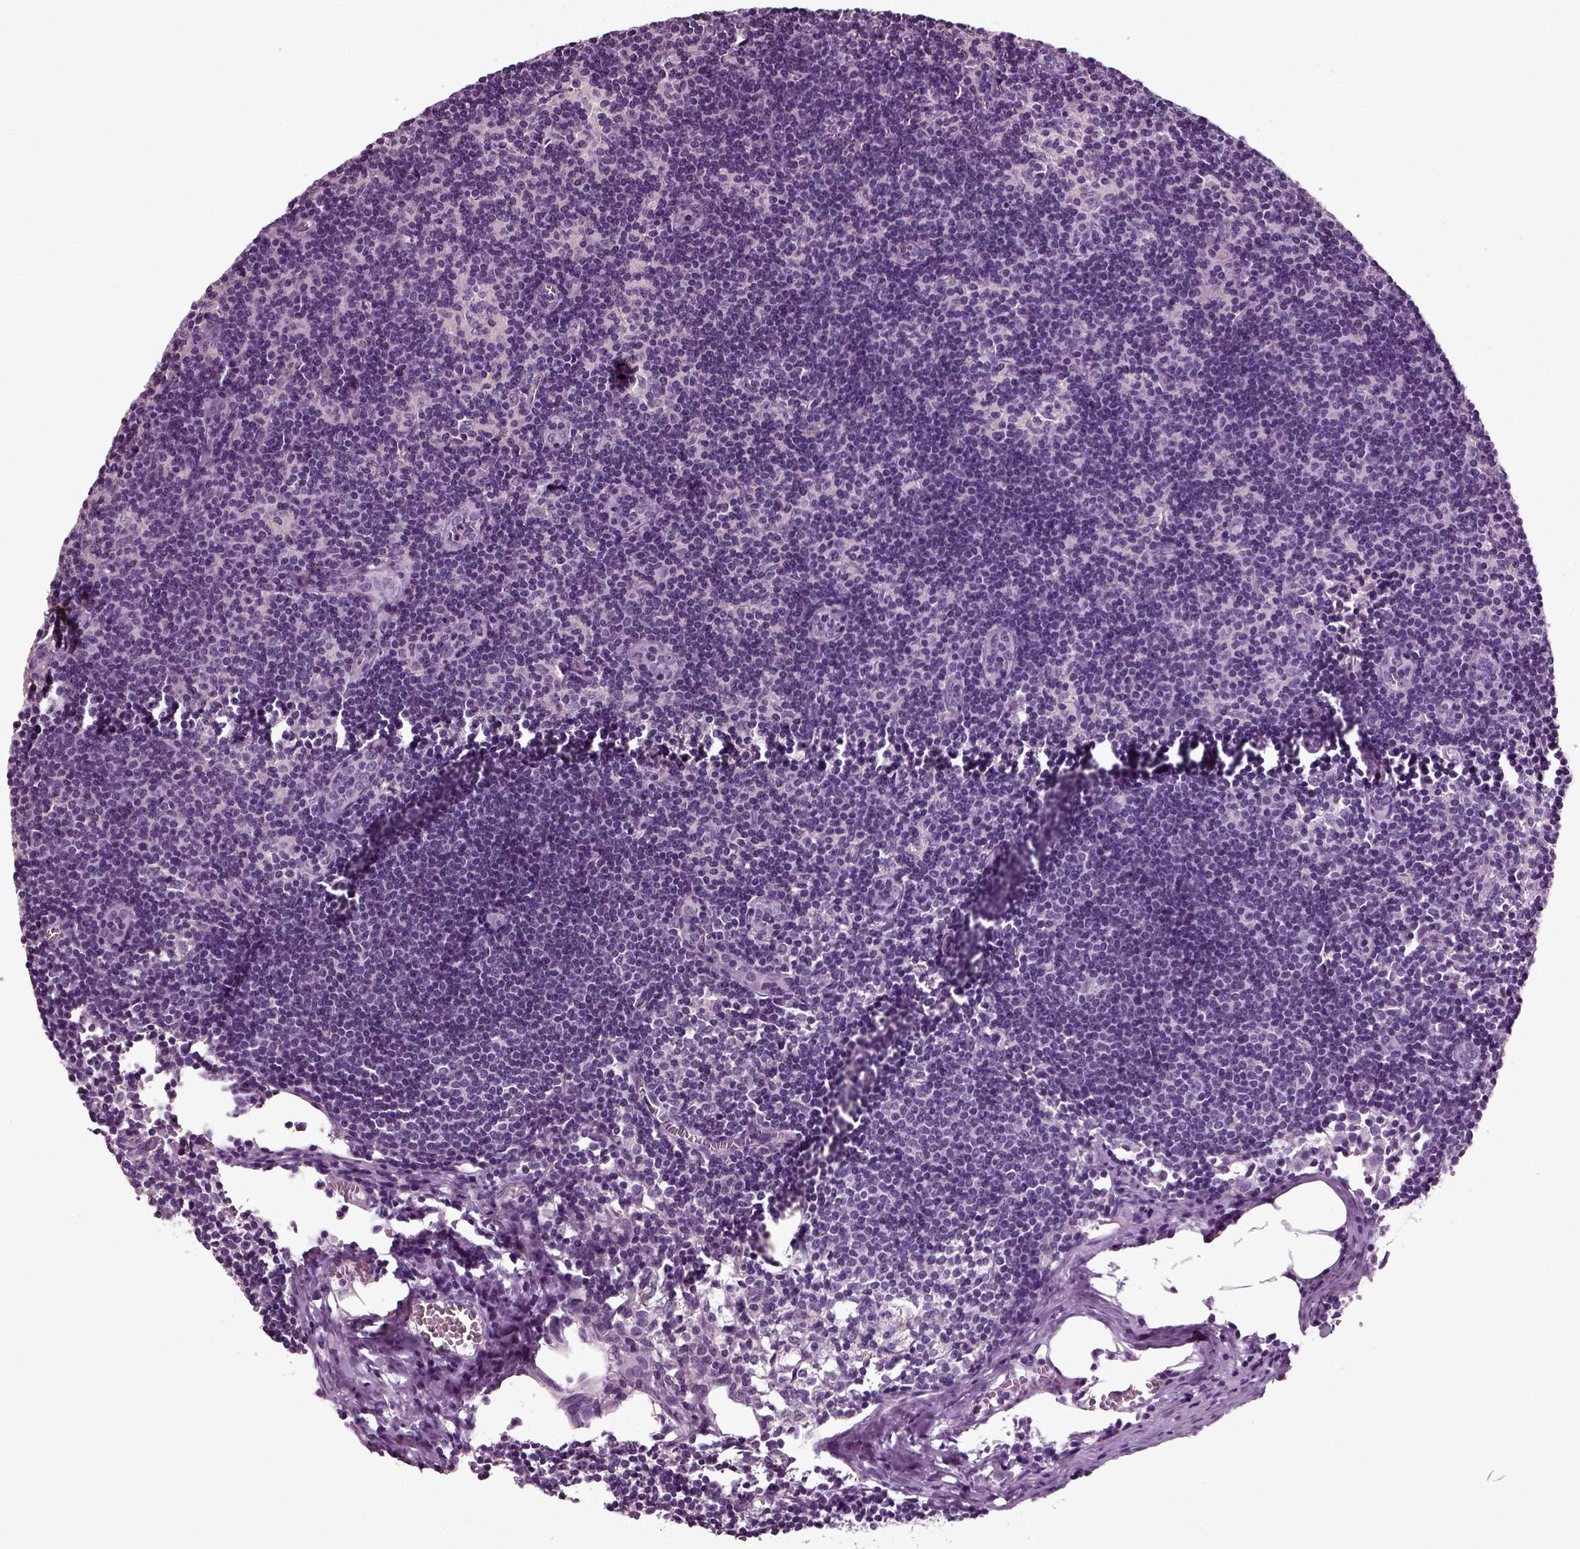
{"staining": {"intensity": "negative", "quantity": "none", "location": "none"}, "tissue": "lymph node", "cell_type": "Germinal center cells", "image_type": "normal", "snomed": [{"axis": "morphology", "description": "Normal tissue, NOS"}, {"axis": "topography", "description": "Lymph node"}], "caption": "Histopathology image shows no significant protein expression in germinal center cells of unremarkable lymph node. The staining is performed using DAB (3,3'-diaminobenzidine) brown chromogen with nuclei counter-stained in using hematoxylin.", "gene": "DEFB118", "patient": {"sex": "male", "age": 59}}